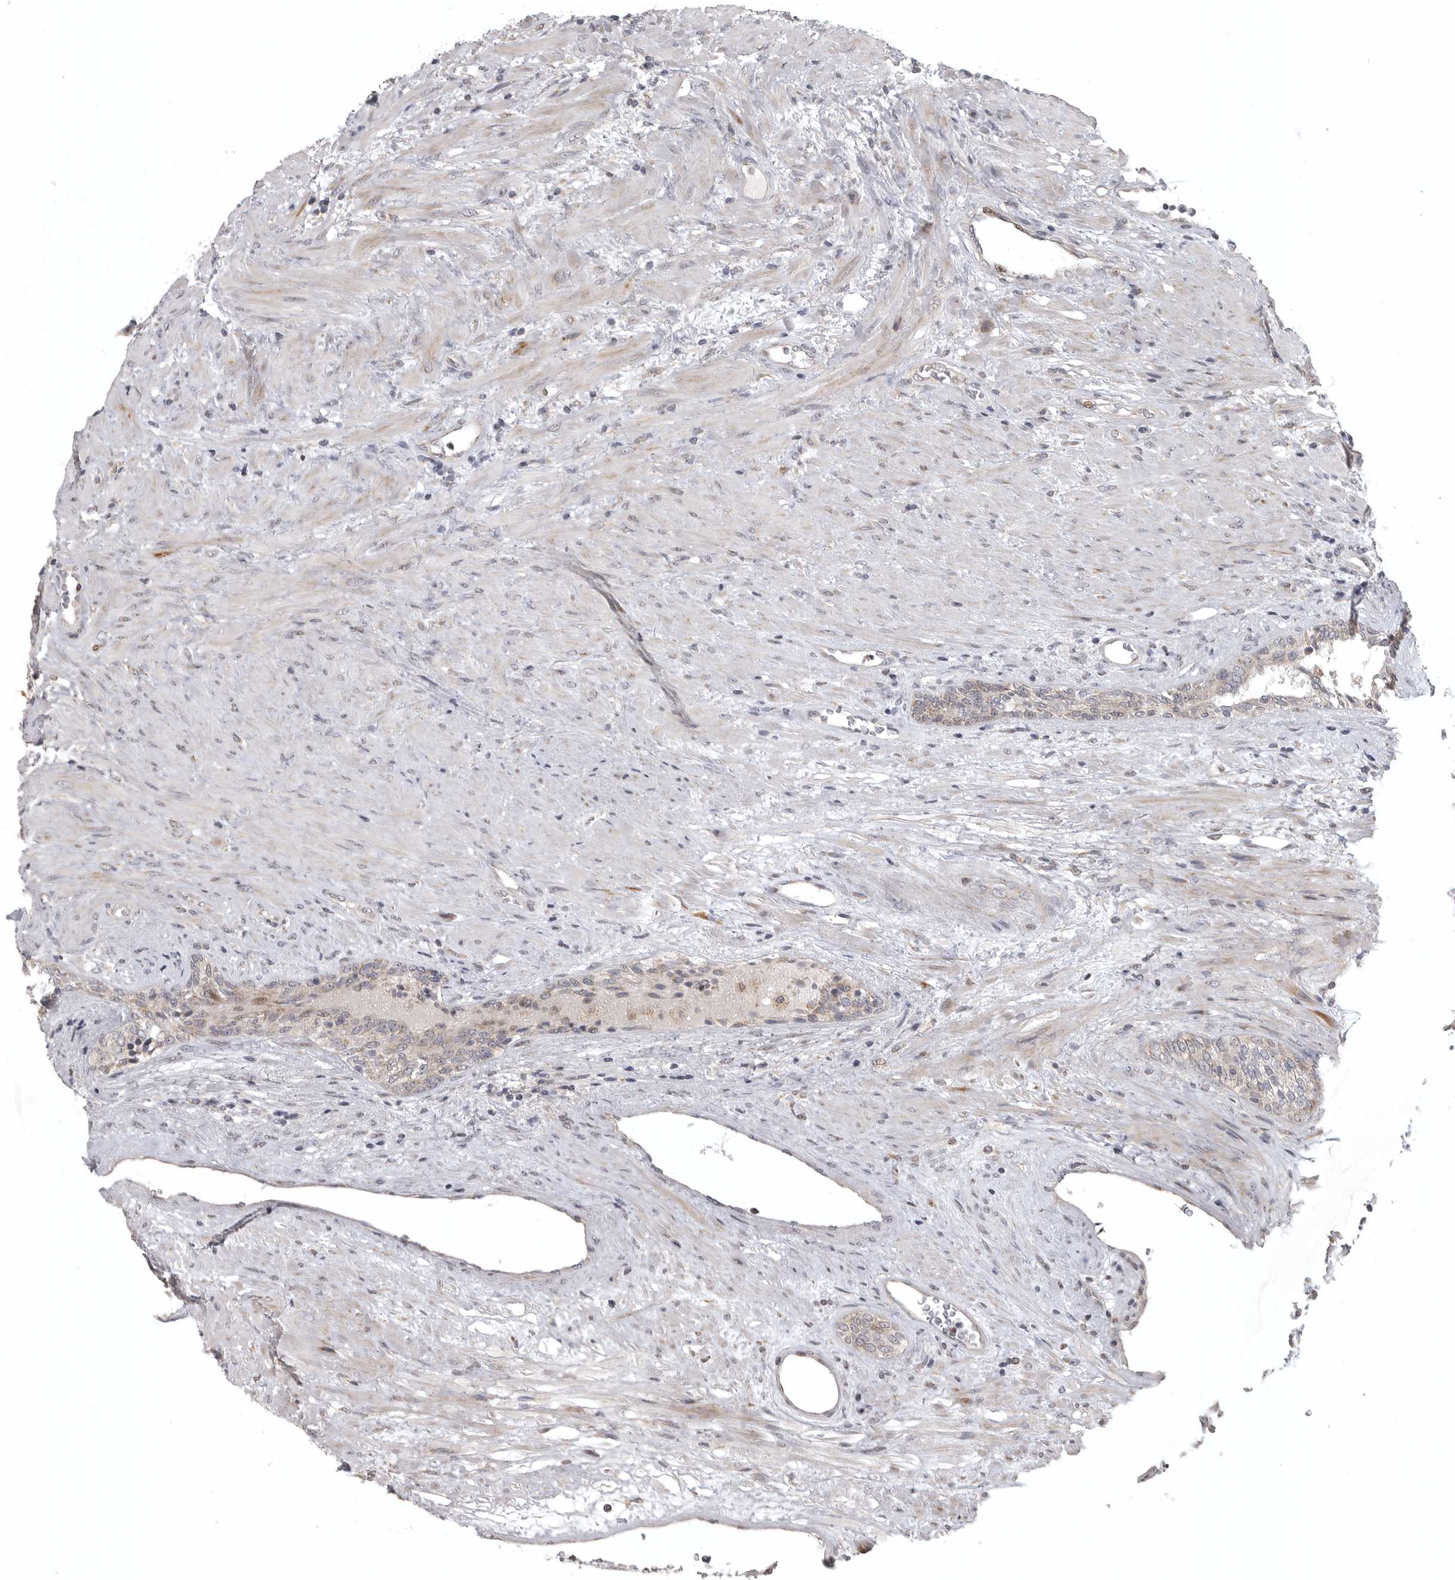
{"staining": {"intensity": "weak", "quantity": "<25%", "location": "cytoplasmic/membranous"}, "tissue": "prostate", "cell_type": "Glandular cells", "image_type": "normal", "snomed": [{"axis": "morphology", "description": "Normal tissue, NOS"}, {"axis": "topography", "description": "Prostate"}], "caption": "DAB (3,3'-diaminobenzidine) immunohistochemical staining of unremarkable prostate demonstrates no significant expression in glandular cells.", "gene": "POLE2", "patient": {"sex": "male", "age": 76}}